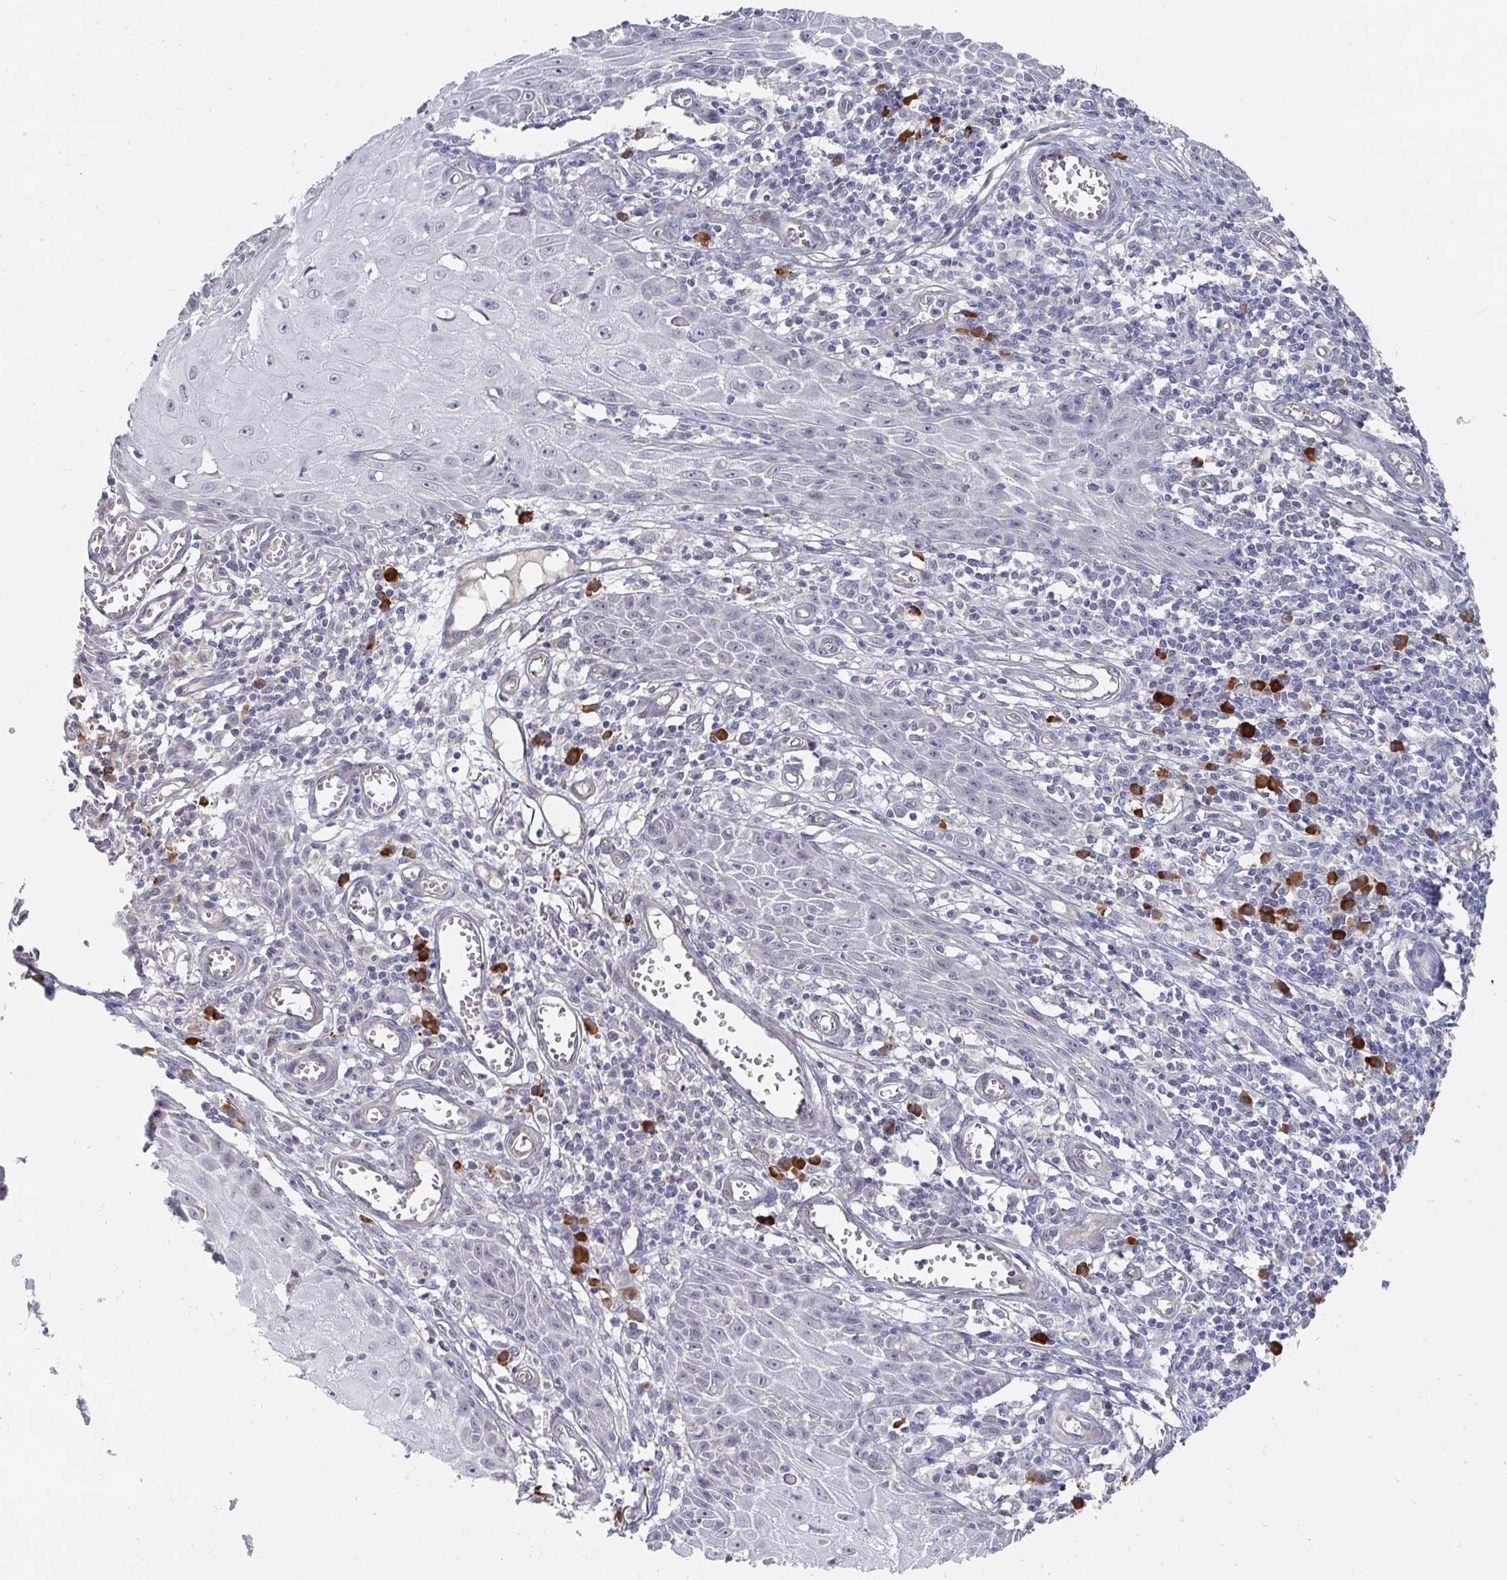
{"staining": {"intensity": "negative", "quantity": "none", "location": "none"}, "tissue": "skin cancer", "cell_type": "Tumor cells", "image_type": "cancer", "snomed": [{"axis": "morphology", "description": "Squamous cell carcinoma, NOS"}, {"axis": "topography", "description": "Skin"}], "caption": "High magnification brightfield microscopy of skin cancer (squamous cell carcinoma) stained with DAB (3,3'-diaminobenzidine) (brown) and counterstained with hematoxylin (blue): tumor cells show no significant expression.", "gene": "MEIS1", "patient": {"sex": "female", "age": 73}}